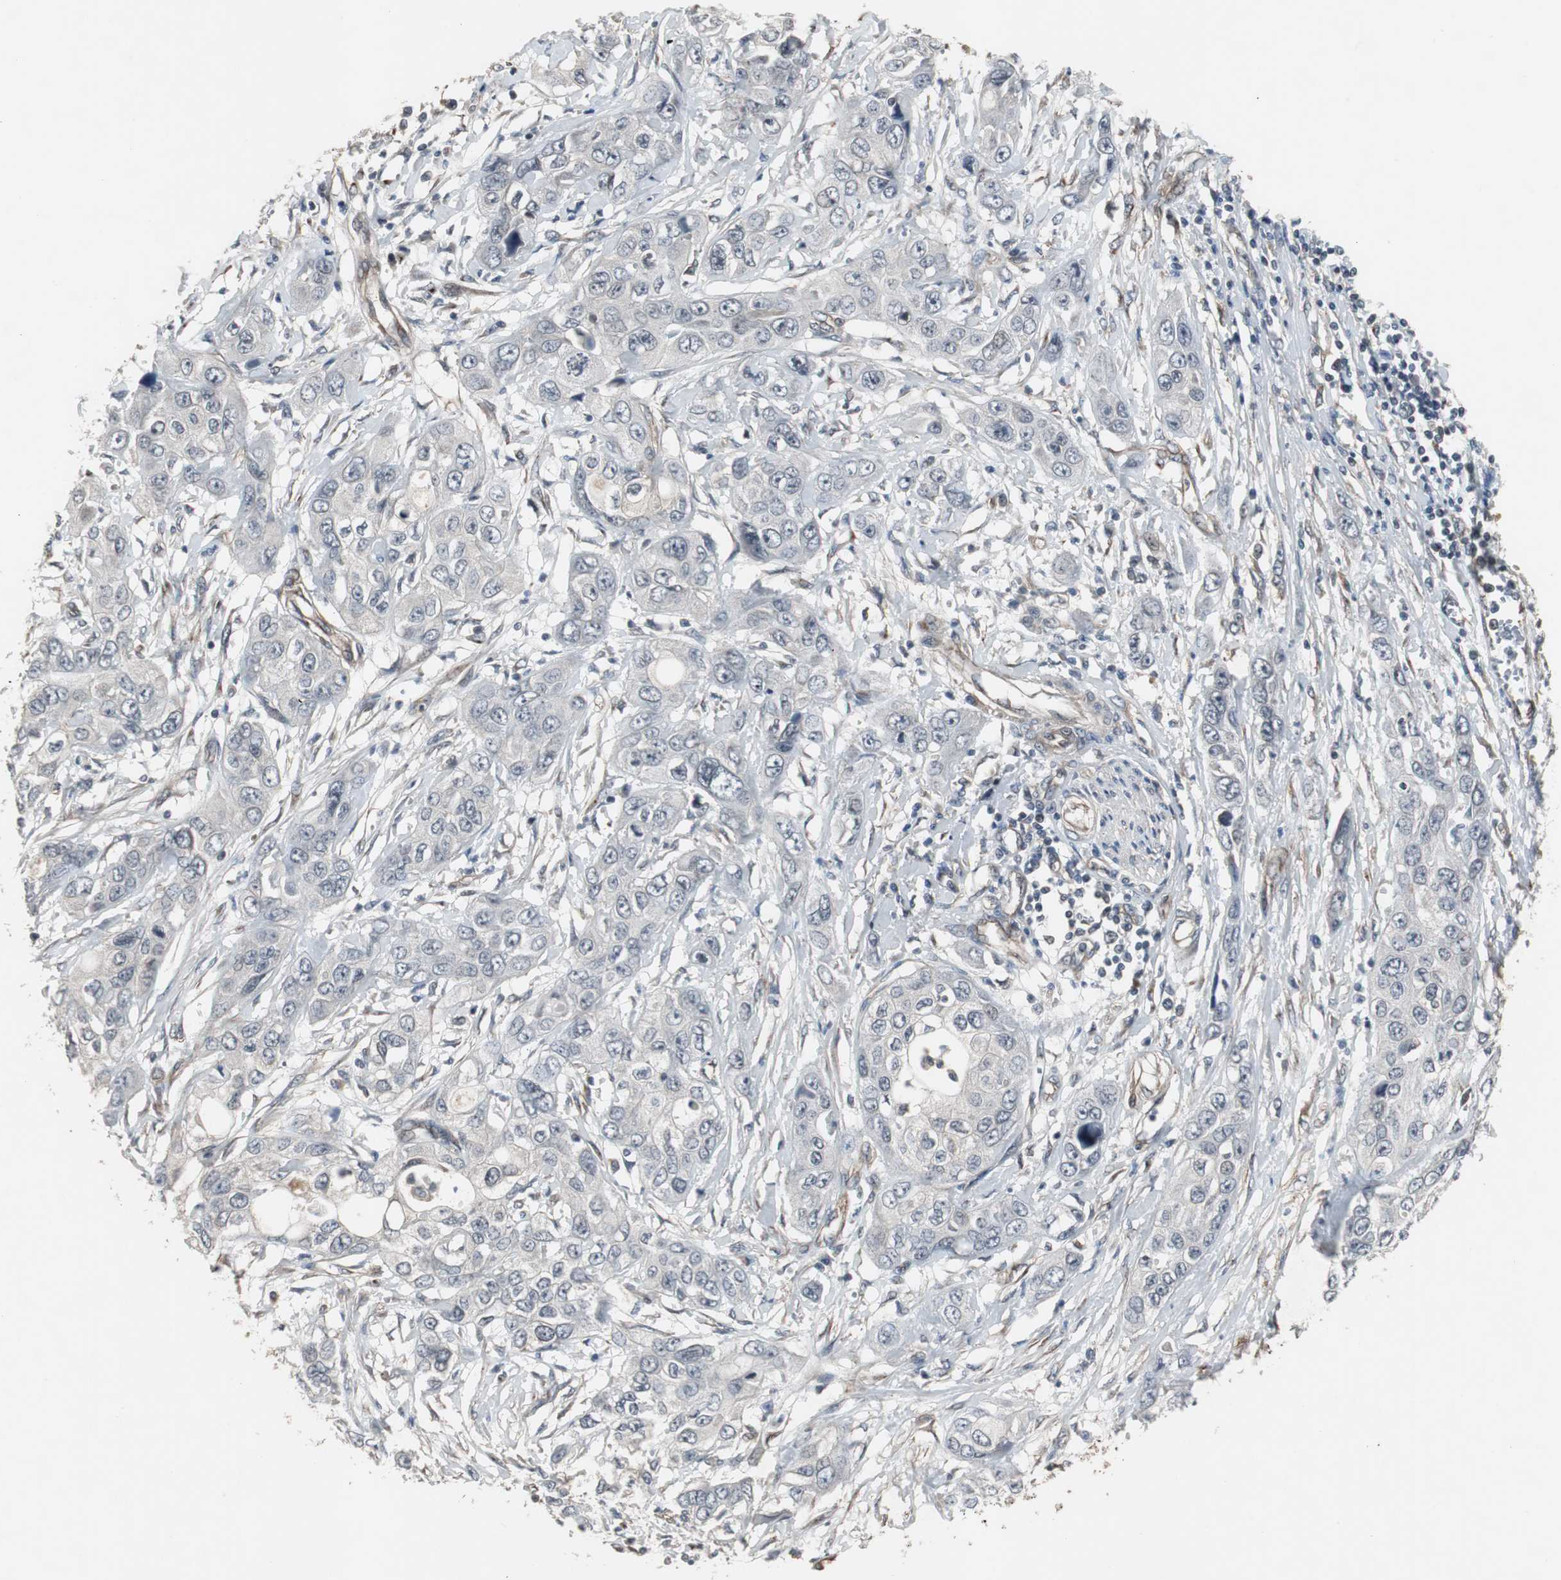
{"staining": {"intensity": "negative", "quantity": "none", "location": "none"}, "tissue": "pancreatic cancer", "cell_type": "Tumor cells", "image_type": "cancer", "snomed": [{"axis": "morphology", "description": "Adenocarcinoma, NOS"}, {"axis": "topography", "description": "Pancreas"}], "caption": "Tumor cells are negative for brown protein staining in pancreatic cancer (adenocarcinoma).", "gene": "ATP2B2", "patient": {"sex": "female", "age": 70}}